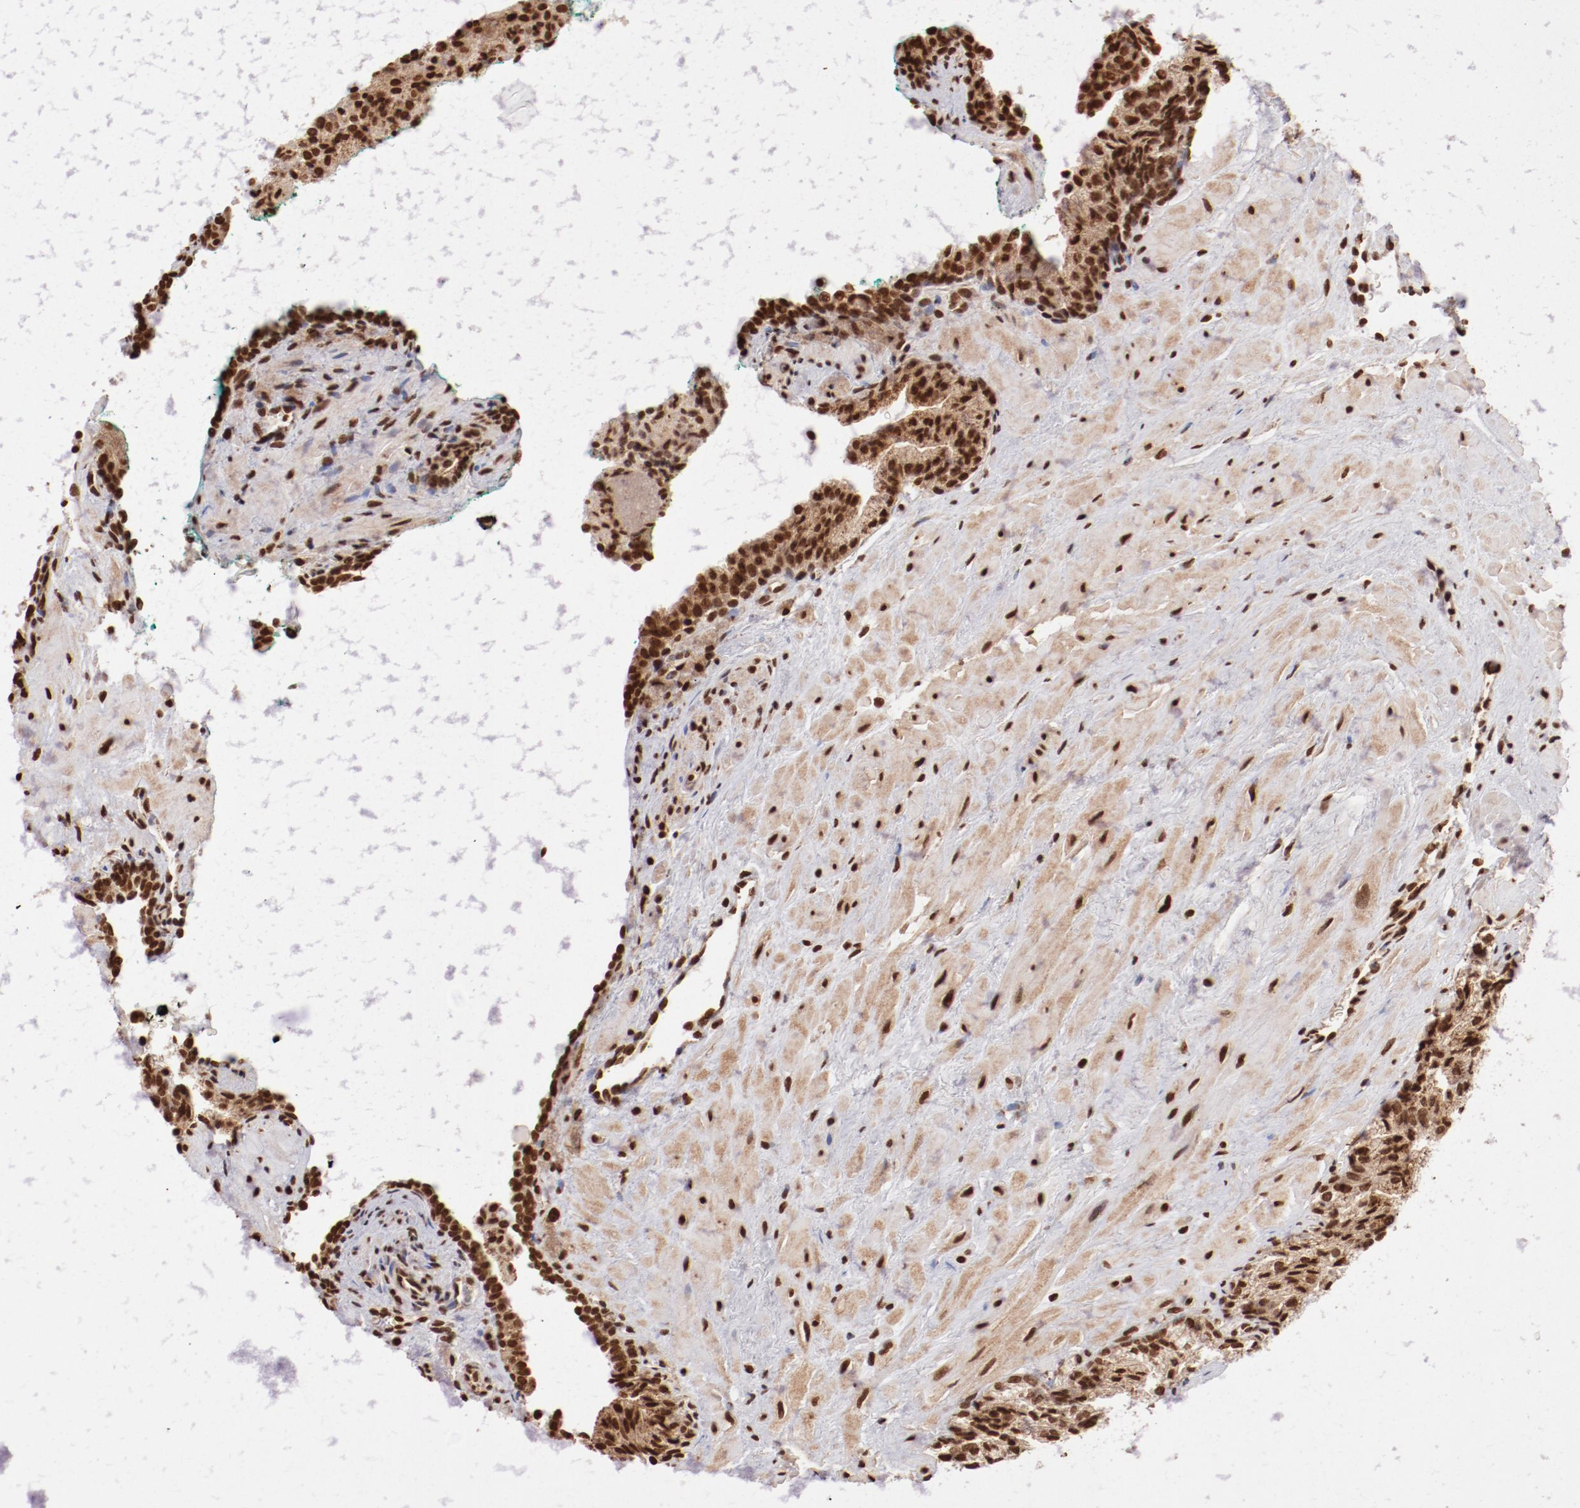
{"staining": {"intensity": "strong", "quantity": ">75%", "location": "nuclear"}, "tissue": "prostate cancer", "cell_type": "Tumor cells", "image_type": "cancer", "snomed": [{"axis": "morphology", "description": "Adenocarcinoma, Medium grade"}, {"axis": "topography", "description": "Prostate"}], "caption": "Tumor cells demonstrate high levels of strong nuclear staining in approximately >75% of cells in medium-grade adenocarcinoma (prostate). Immunohistochemistry (ihc) stains the protein in brown and the nuclei are stained blue.", "gene": "ABL2", "patient": {"sex": "male", "age": 64}}